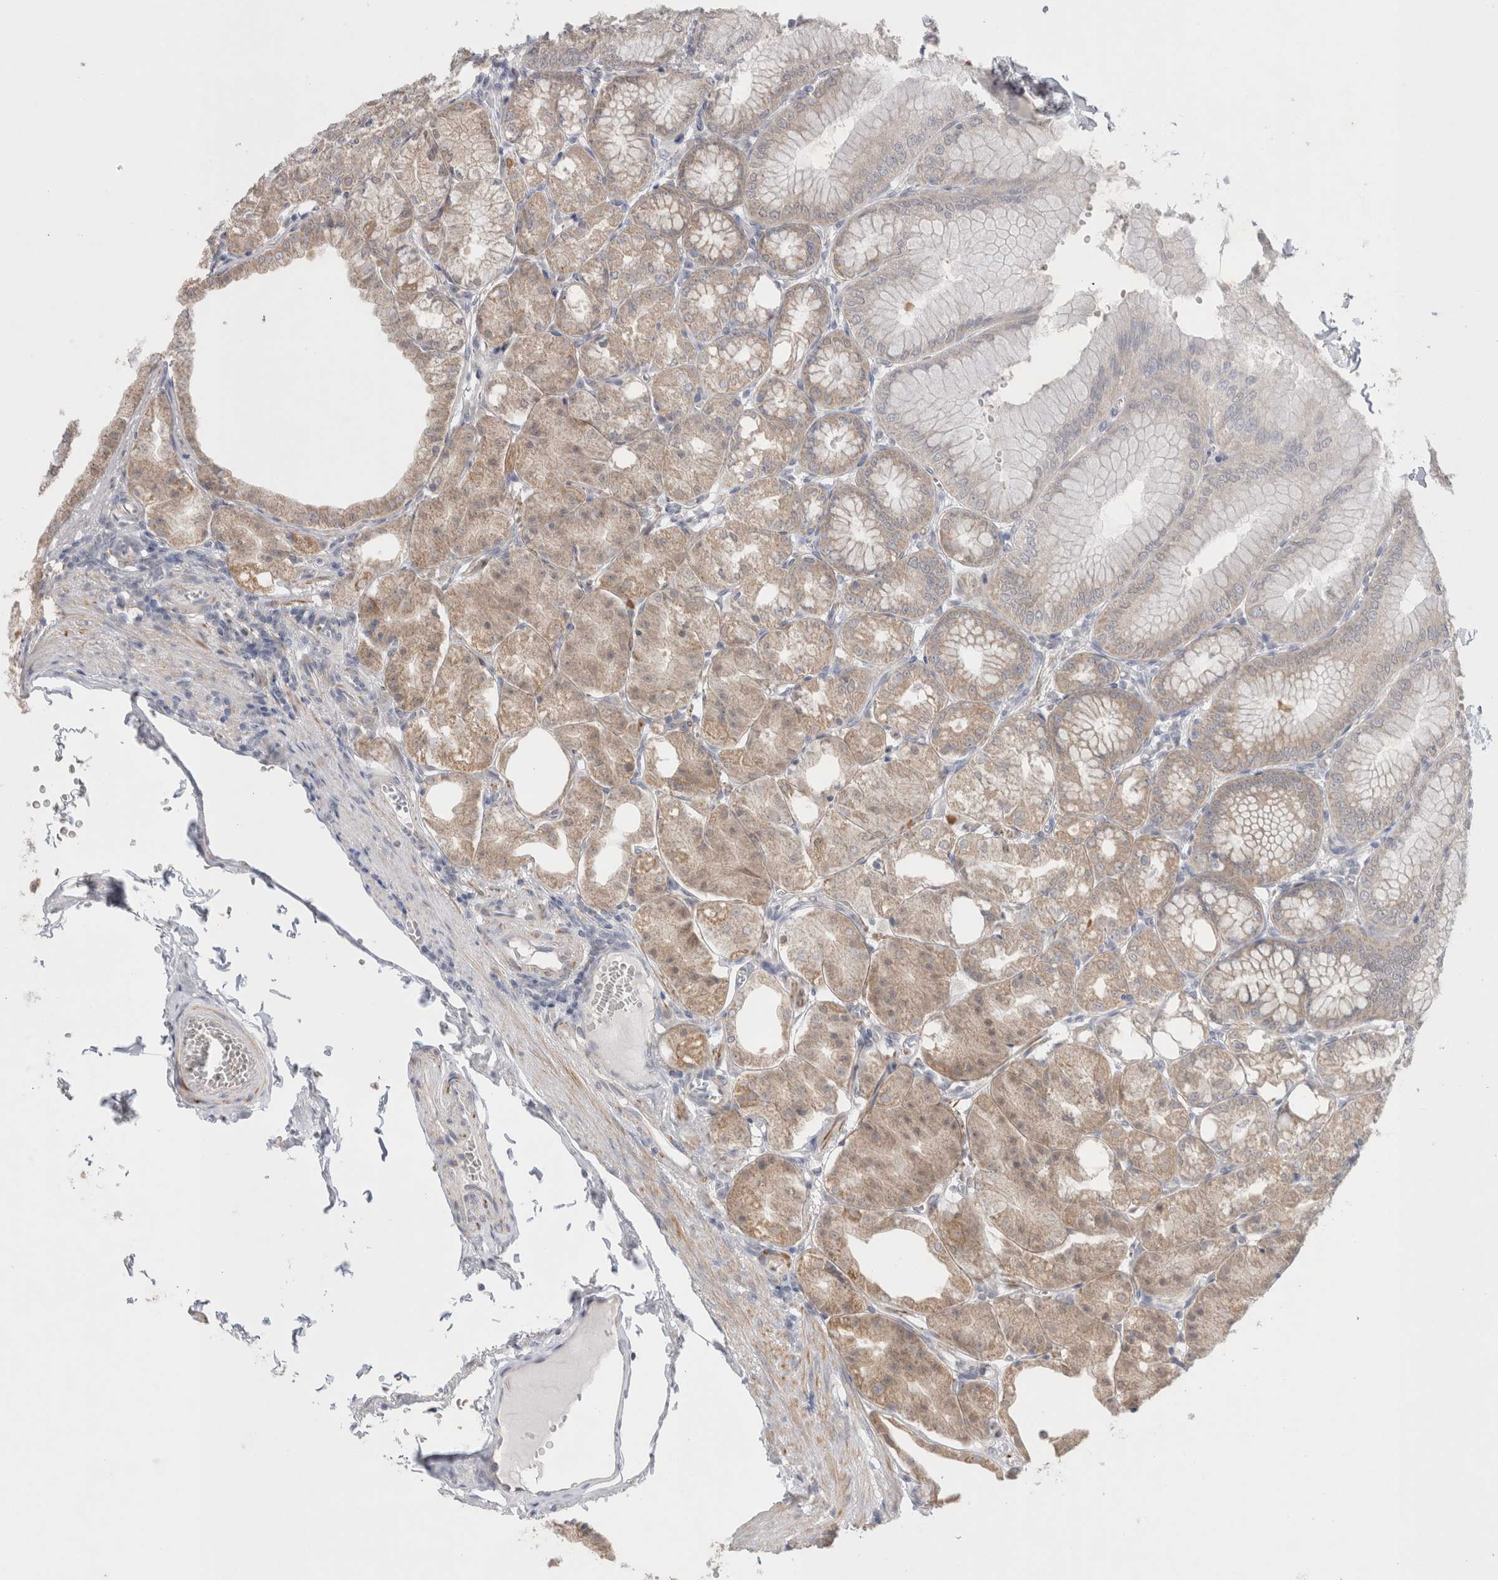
{"staining": {"intensity": "moderate", "quantity": "25%-75%", "location": "cytoplasmic/membranous"}, "tissue": "stomach", "cell_type": "Glandular cells", "image_type": "normal", "snomed": [{"axis": "morphology", "description": "Normal tissue, NOS"}, {"axis": "topography", "description": "Stomach, lower"}], "caption": "Glandular cells show medium levels of moderate cytoplasmic/membranous staining in about 25%-75% of cells in normal human stomach. (Stains: DAB in brown, nuclei in blue, Microscopy: brightfield microscopy at high magnification).", "gene": "NDOR1", "patient": {"sex": "male", "age": 71}}